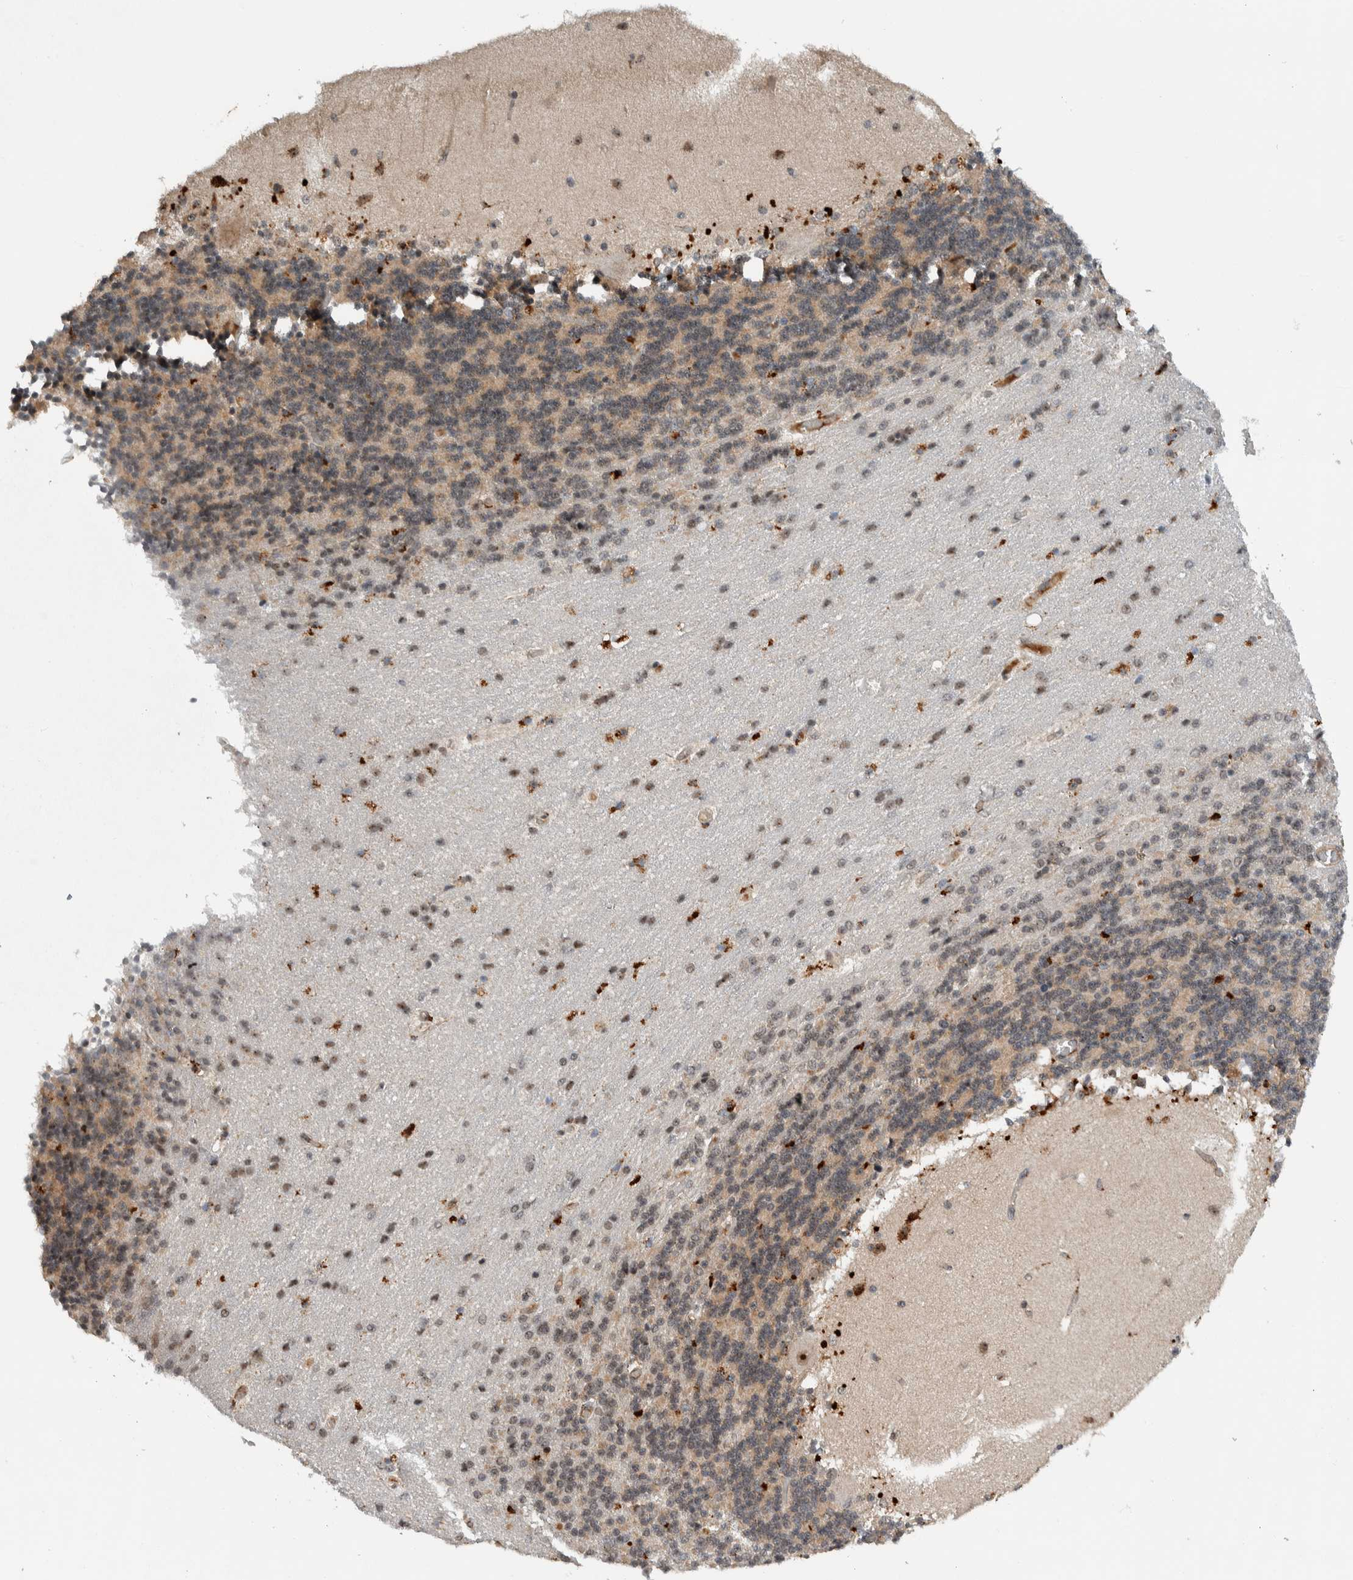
{"staining": {"intensity": "weak", "quantity": ">75%", "location": "cytoplasmic/membranous,nuclear"}, "tissue": "cerebellum", "cell_type": "Cells in granular layer", "image_type": "normal", "snomed": [{"axis": "morphology", "description": "Normal tissue, NOS"}, {"axis": "topography", "description": "Cerebellum"}], "caption": "Protein expression analysis of normal human cerebellum reveals weak cytoplasmic/membranous,nuclear expression in about >75% of cells in granular layer.", "gene": "ZFP91", "patient": {"sex": "female", "age": 54}}